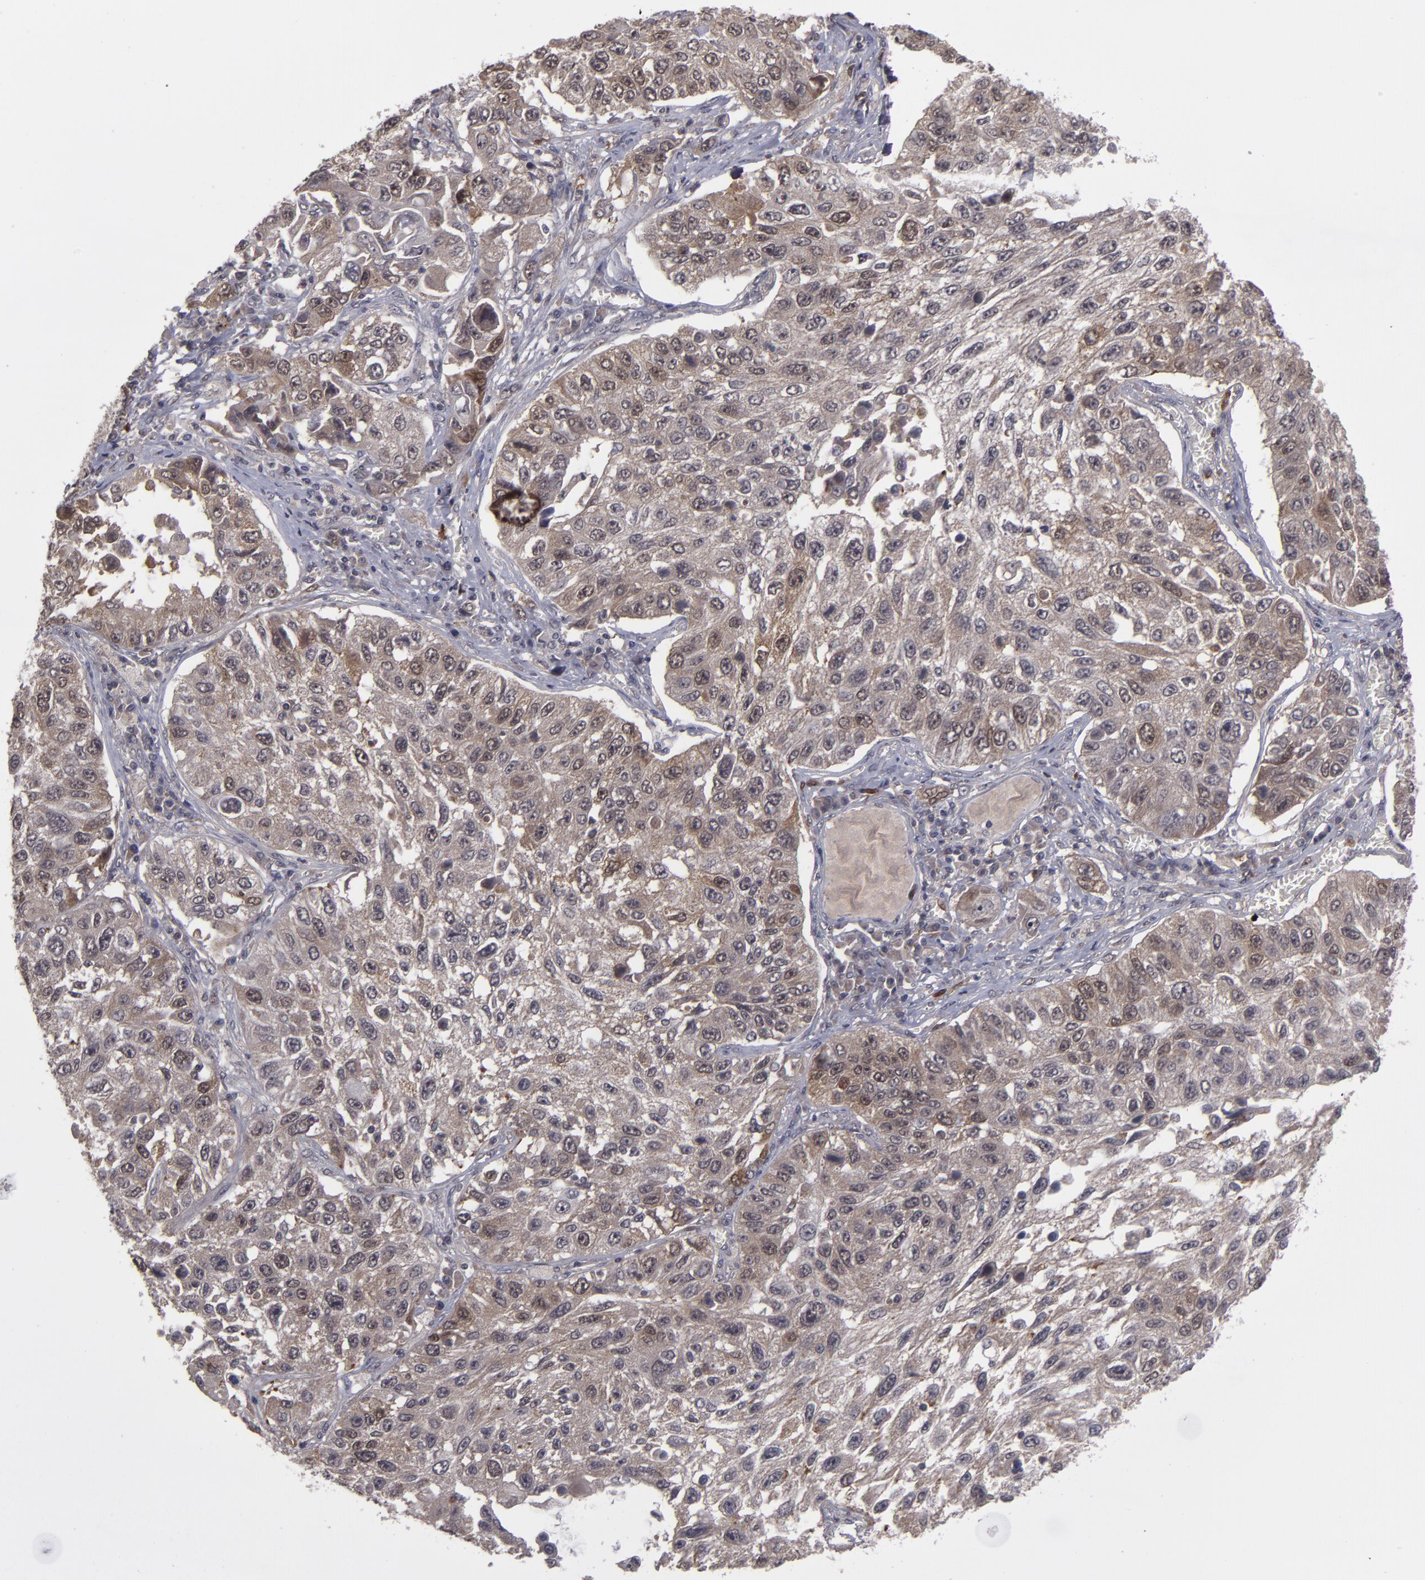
{"staining": {"intensity": "moderate", "quantity": ">75%", "location": "cytoplasmic/membranous,nuclear"}, "tissue": "lung cancer", "cell_type": "Tumor cells", "image_type": "cancer", "snomed": [{"axis": "morphology", "description": "Squamous cell carcinoma, NOS"}, {"axis": "topography", "description": "Lung"}], "caption": "A brown stain labels moderate cytoplasmic/membranous and nuclear expression of a protein in human squamous cell carcinoma (lung) tumor cells. (brown staining indicates protein expression, while blue staining denotes nuclei).", "gene": "TYMS", "patient": {"sex": "male", "age": 71}}